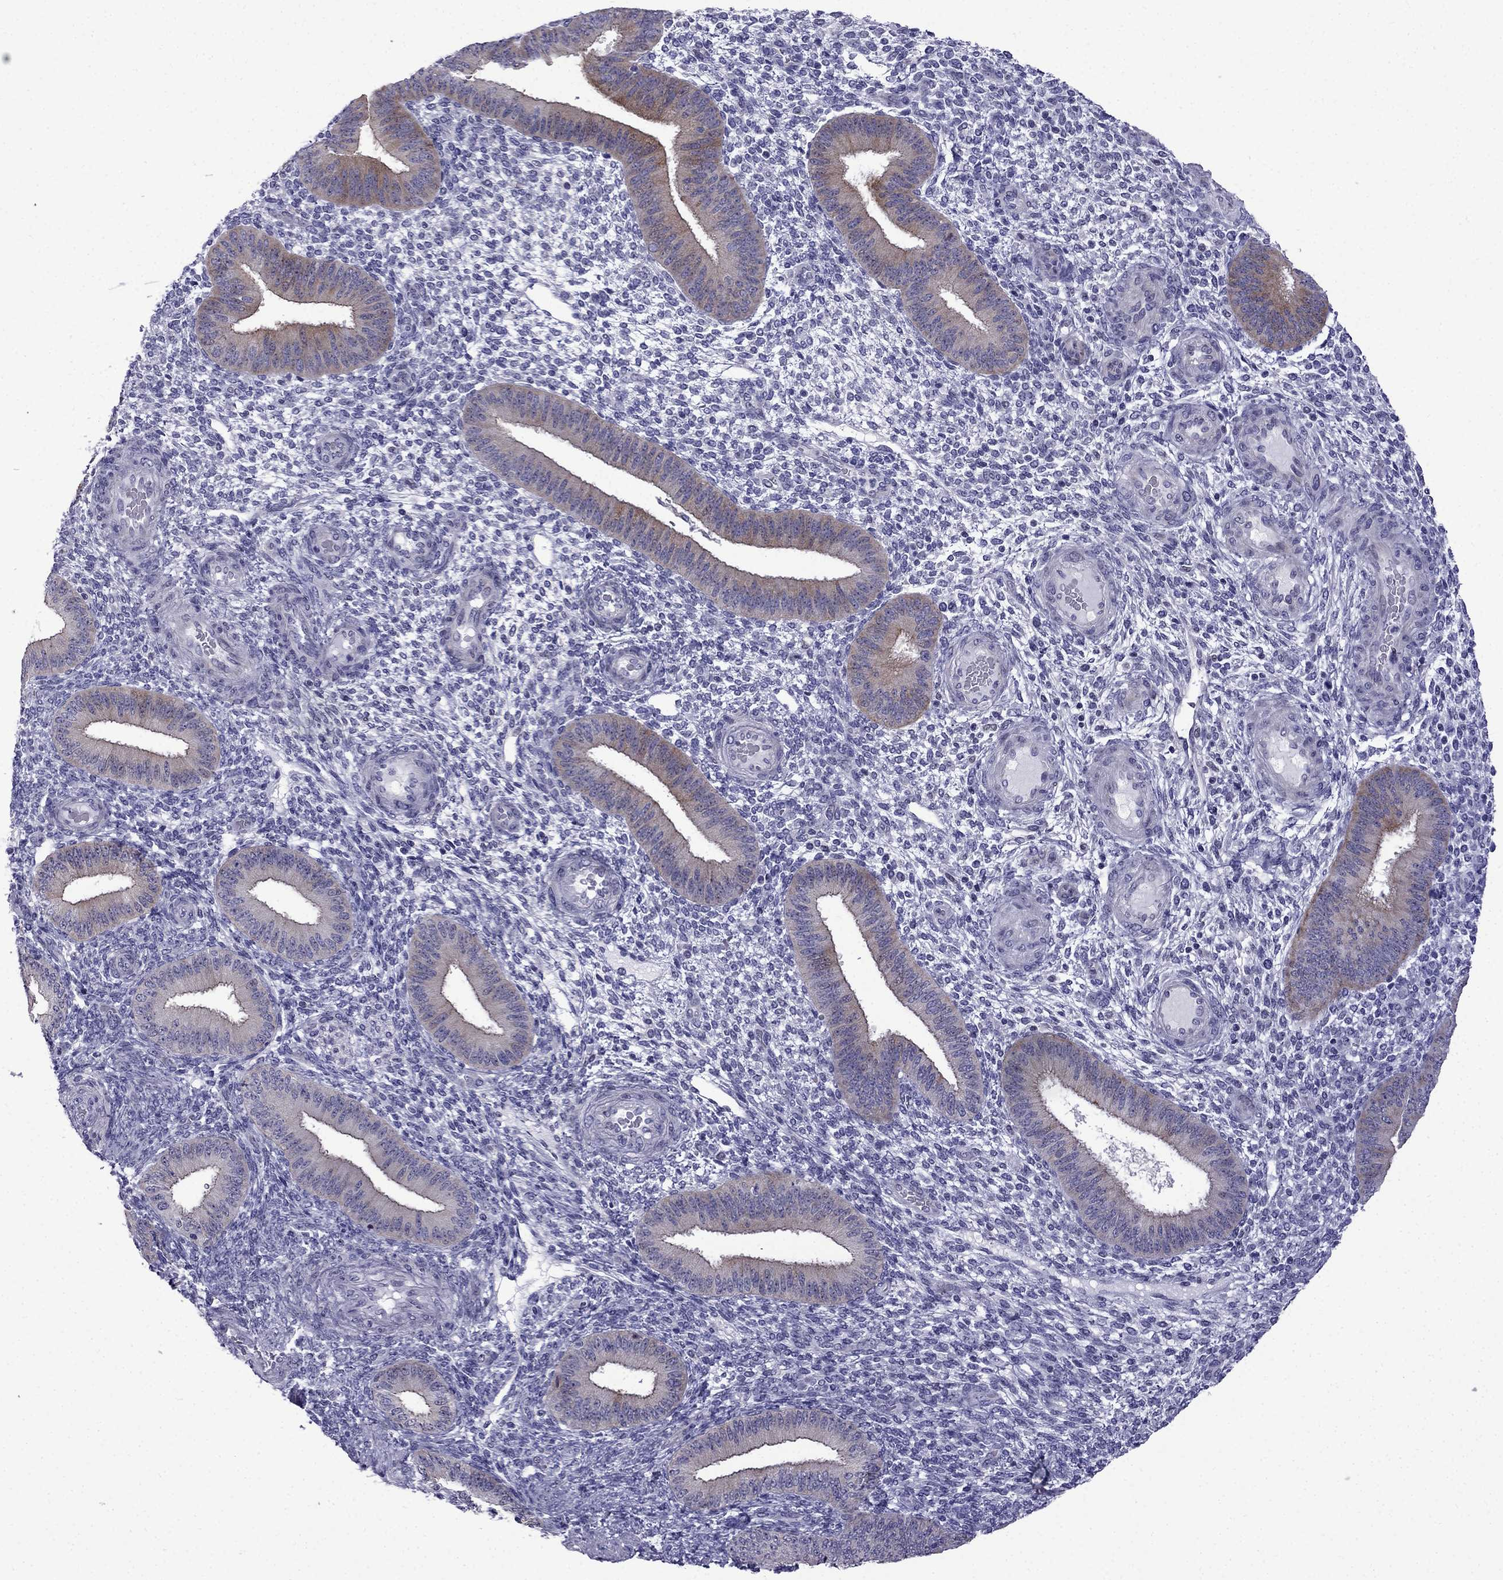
{"staining": {"intensity": "negative", "quantity": "none", "location": "none"}, "tissue": "endometrium", "cell_type": "Cells in endometrial stroma", "image_type": "normal", "snomed": [{"axis": "morphology", "description": "Normal tissue, NOS"}, {"axis": "topography", "description": "Endometrium"}], "caption": "Cells in endometrial stroma show no significant expression in benign endometrium. (Immunohistochemistry, brightfield microscopy, high magnification).", "gene": "POM121L12", "patient": {"sex": "female", "age": 39}}